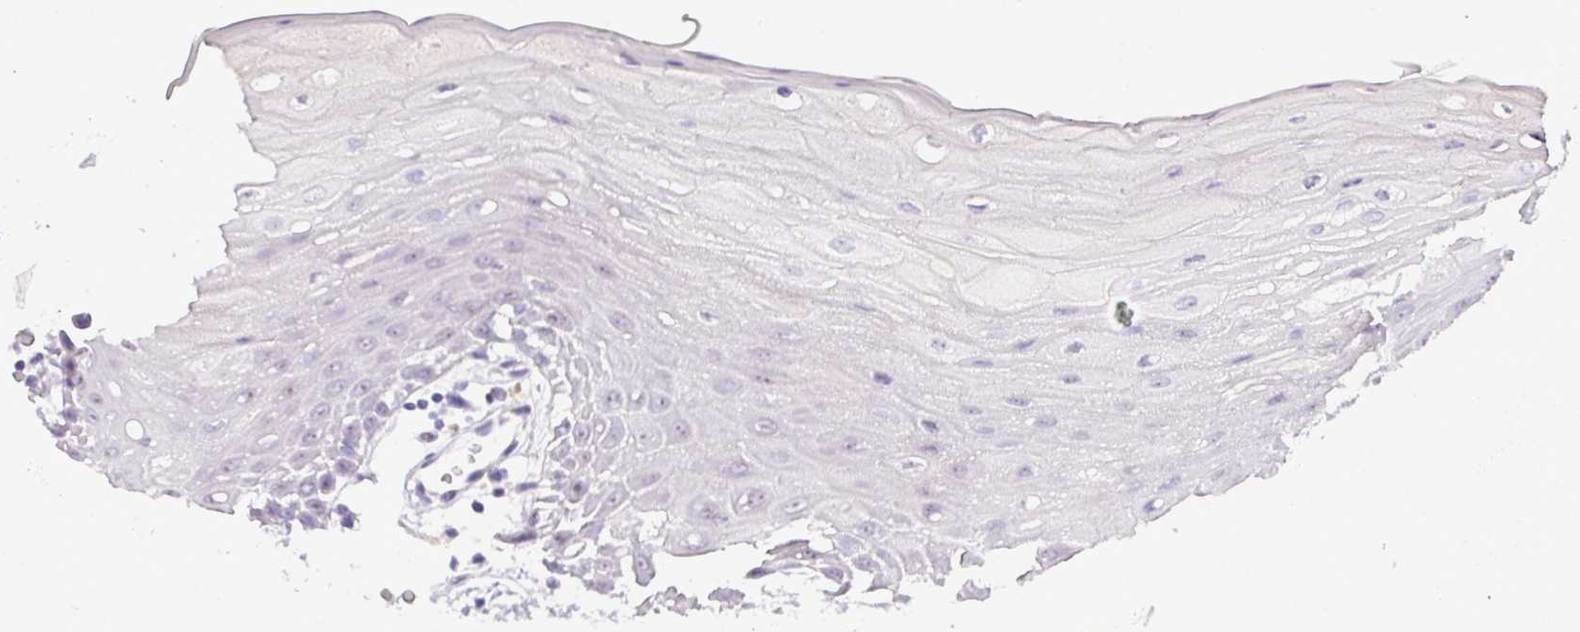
{"staining": {"intensity": "weak", "quantity": "<25%", "location": "nuclear"}, "tissue": "oral mucosa", "cell_type": "Squamous epithelial cells", "image_type": "normal", "snomed": [{"axis": "morphology", "description": "Normal tissue, NOS"}, {"axis": "topography", "description": "Oral tissue"}, {"axis": "topography", "description": "Tounge, NOS"}], "caption": "DAB immunohistochemical staining of unremarkable oral mucosa shows no significant expression in squamous epithelial cells.", "gene": "MRM2", "patient": {"sex": "female", "age": 59}}